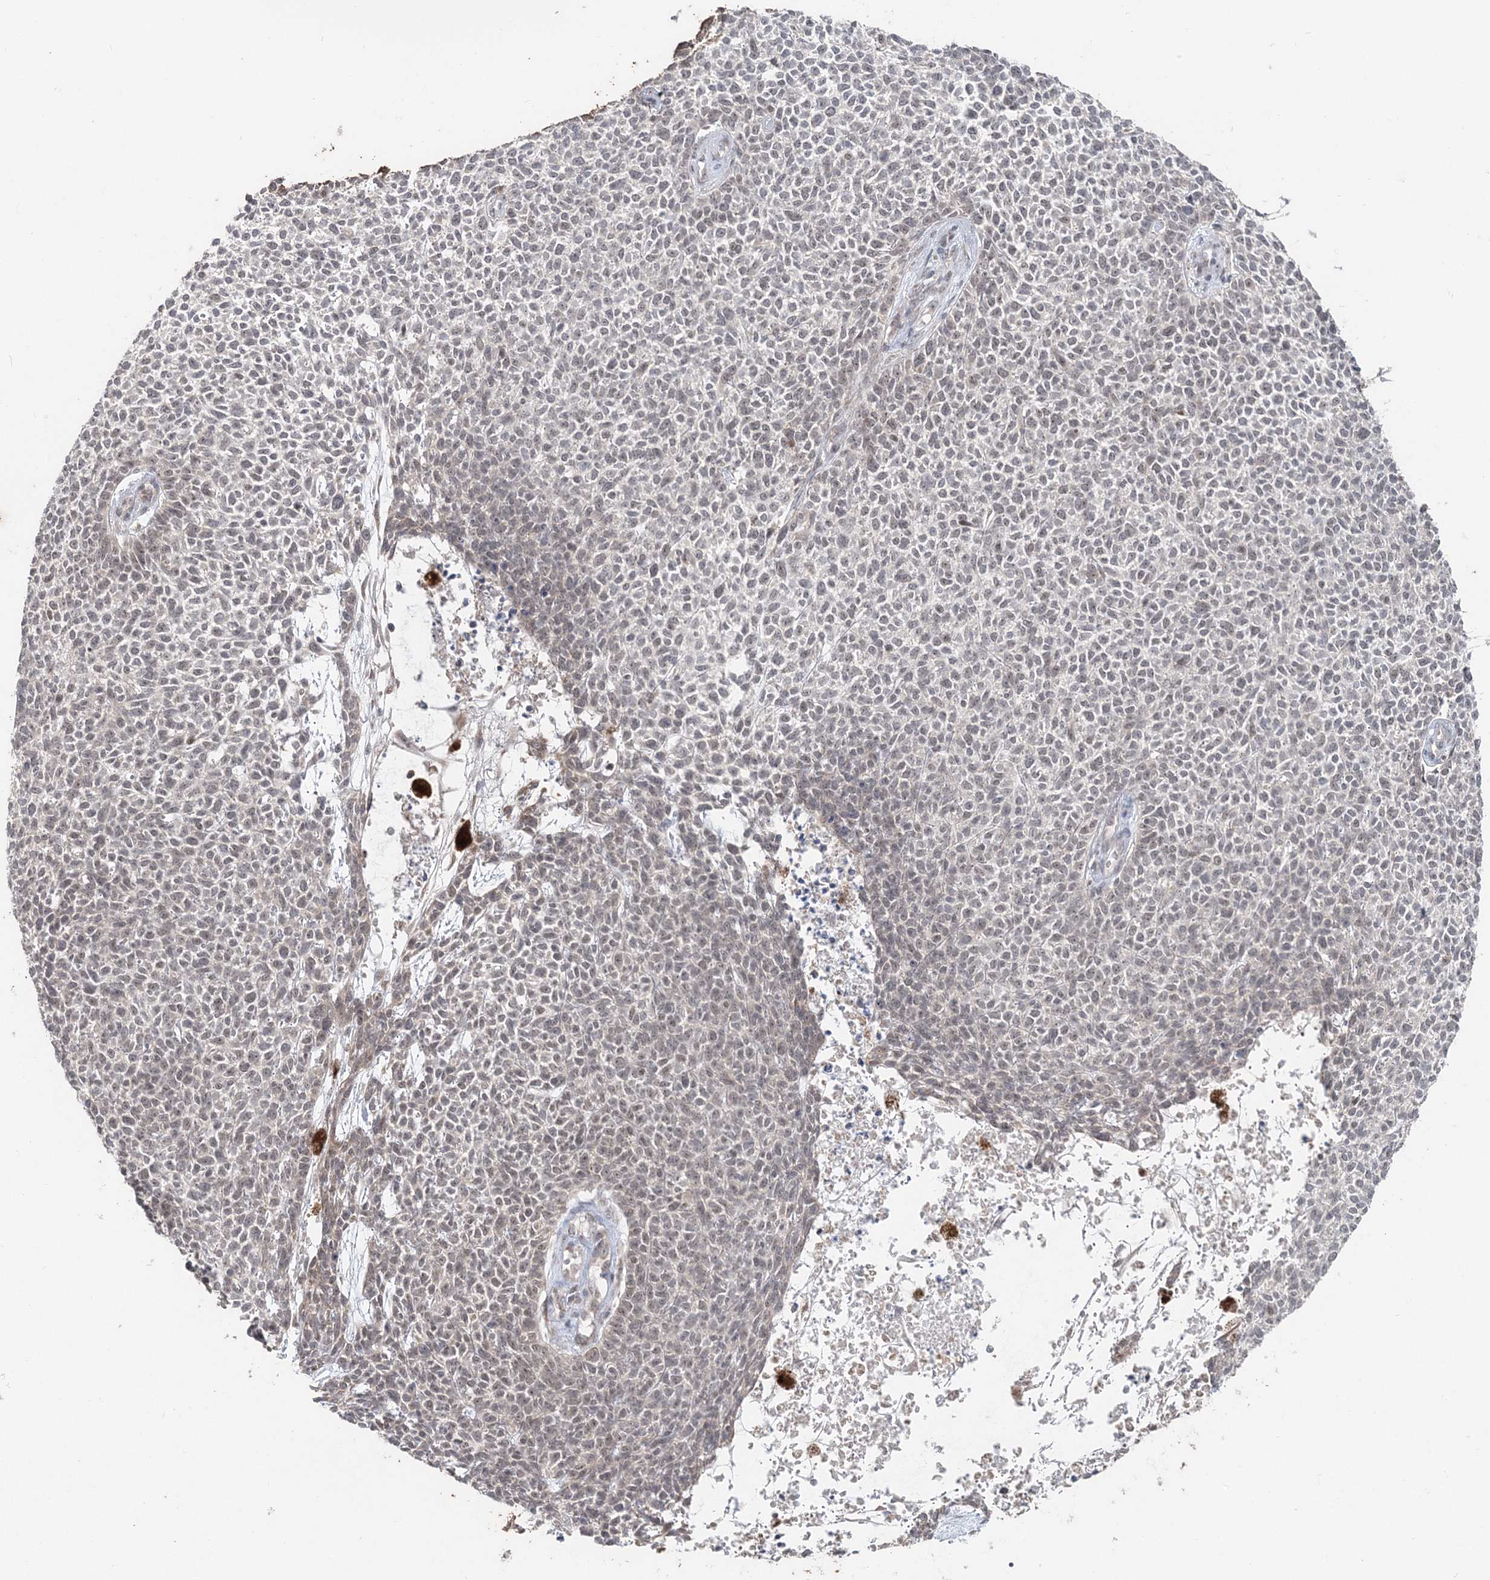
{"staining": {"intensity": "weak", "quantity": "<25%", "location": "nuclear"}, "tissue": "skin cancer", "cell_type": "Tumor cells", "image_type": "cancer", "snomed": [{"axis": "morphology", "description": "Basal cell carcinoma"}, {"axis": "topography", "description": "Skin"}], "caption": "DAB immunohistochemical staining of skin cancer exhibits no significant positivity in tumor cells.", "gene": "SLU7", "patient": {"sex": "female", "age": 84}}